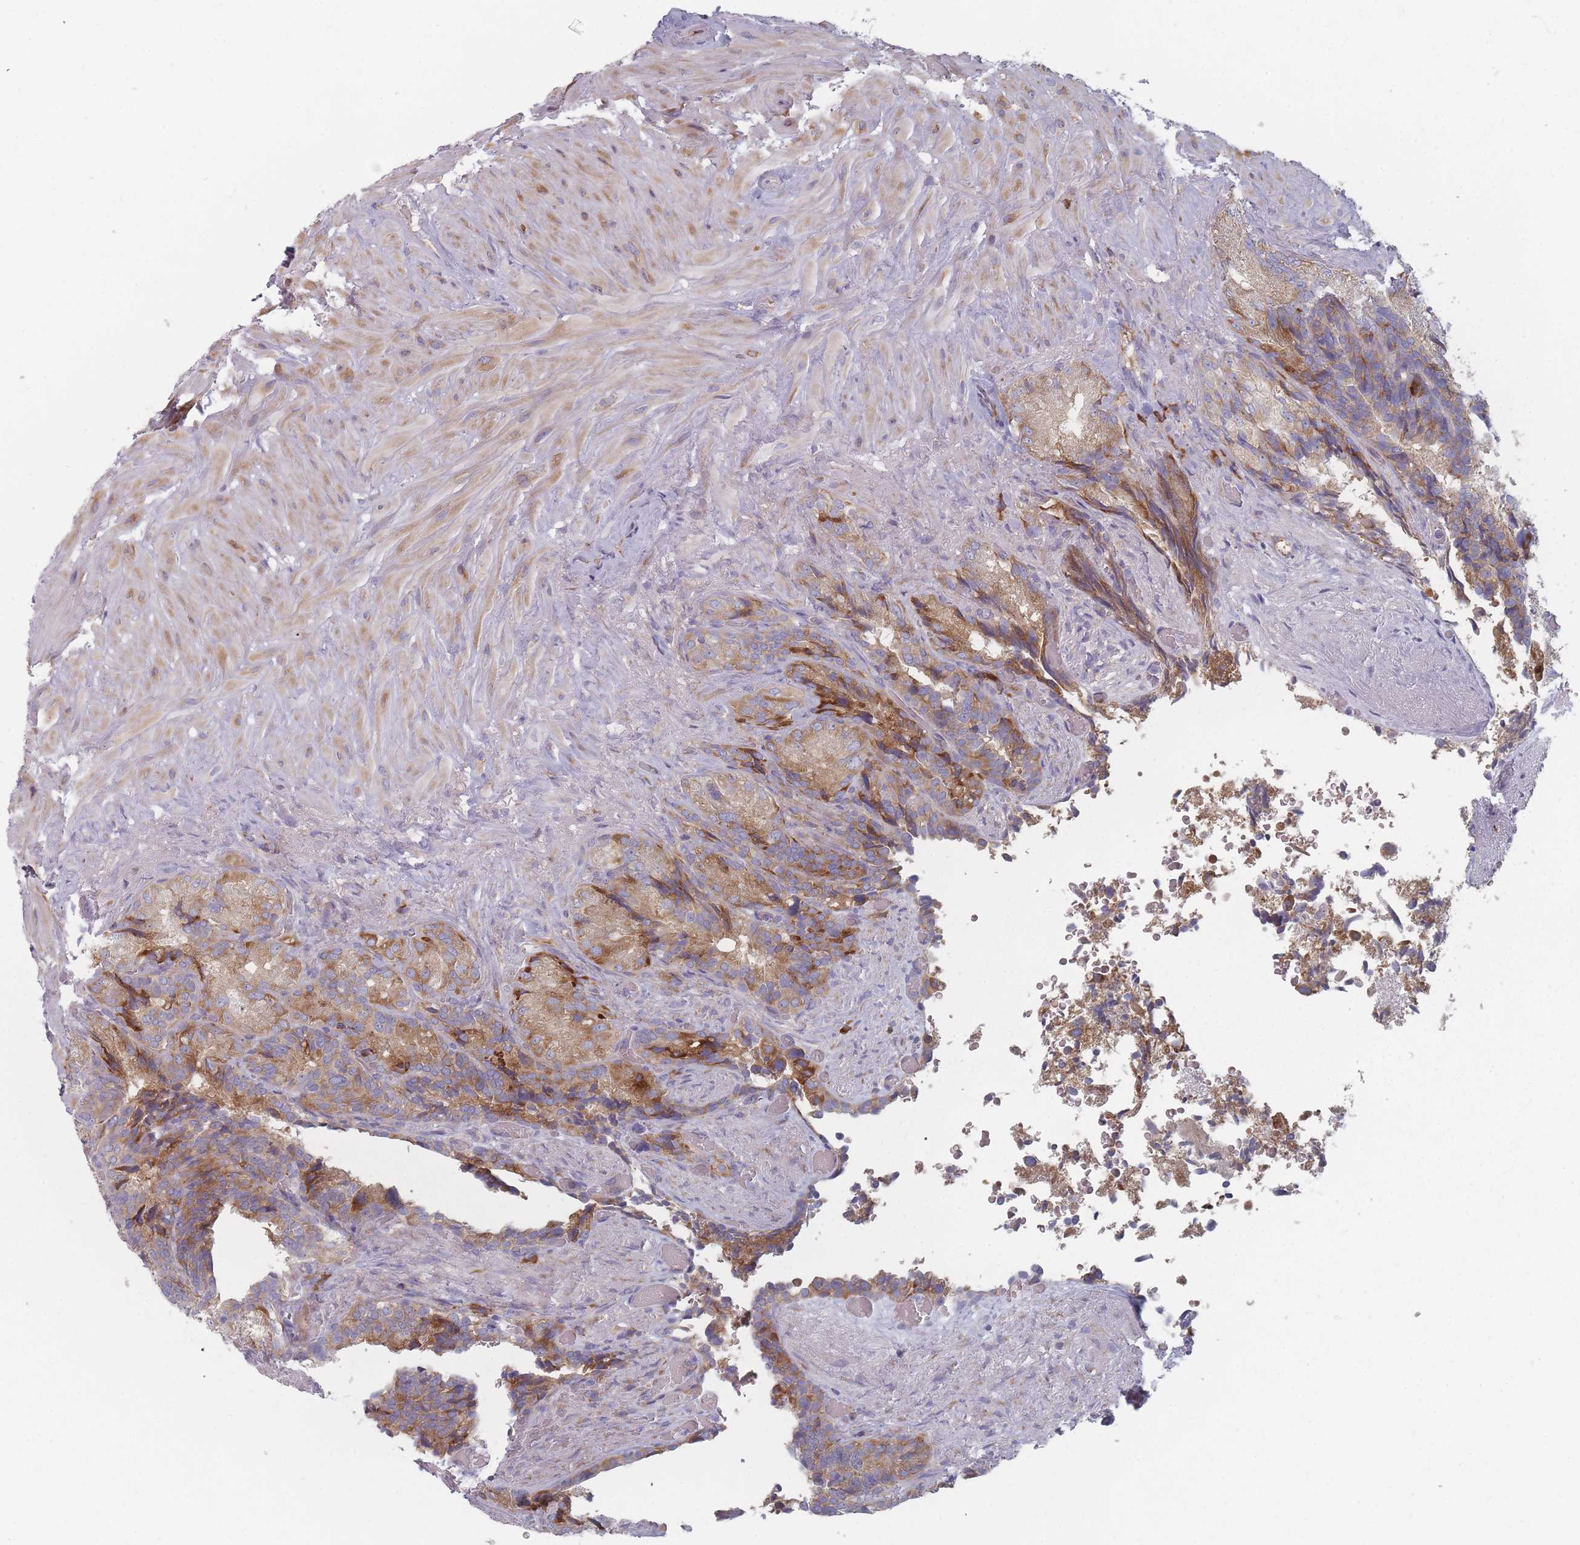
{"staining": {"intensity": "moderate", "quantity": ">75%", "location": "cytoplasmic/membranous"}, "tissue": "seminal vesicle", "cell_type": "Glandular cells", "image_type": "normal", "snomed": [{"axis": "morphology", "description": "Normal tissue, NOS"}, {"axis": "topography", "description": "Seminal veicle"}], "caption": "This histopathology image exhibits immunohistochemistry staining of normal human seminal vesicle, with medium moderate cytoplasmic/membranous staining in approximately >75% of glandular cells.", "gene": "CACNG5", "patient": {"sex": "male", "age": 63}}